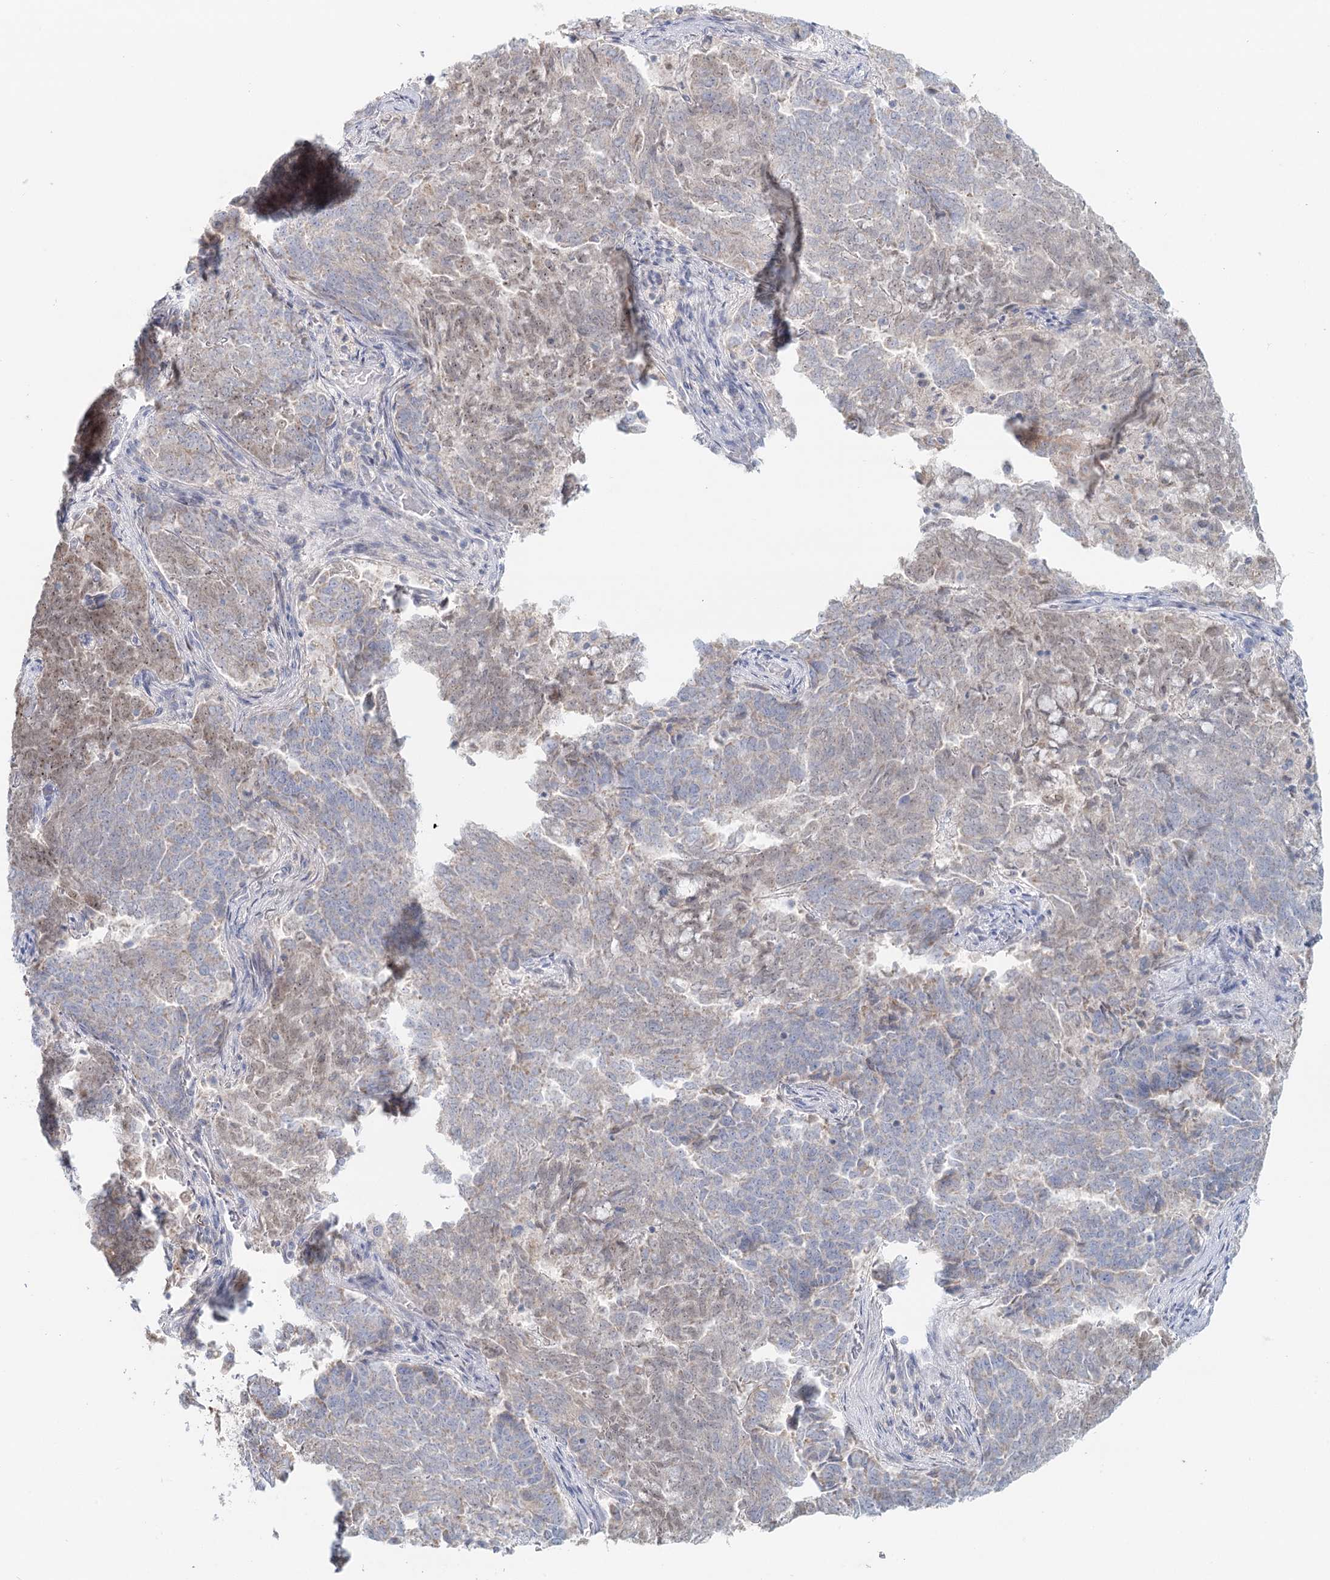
{"staining": {"intensity": "moderate", "quantity": "<25%", "location": "nuclear"}, "tissue": "endometrial cancer", "cell_type": "Tumor cells", "image_type": "cancer", "snomed": [{"axis": "morphology", "description": "Adenocarcinoma, NOS"}, {"axis": "topography", "description": "Endometrium"}], "caption": "Protein expression analysis of human adenocarcinoma (endometrial) reveals moderate nuclear positivity in approximately <25% of tumor cells. (IHC, brightfield microscopy, high magnification).", "gene": "PSAPL1", "patient": {"sex": "female", "age": 80}}